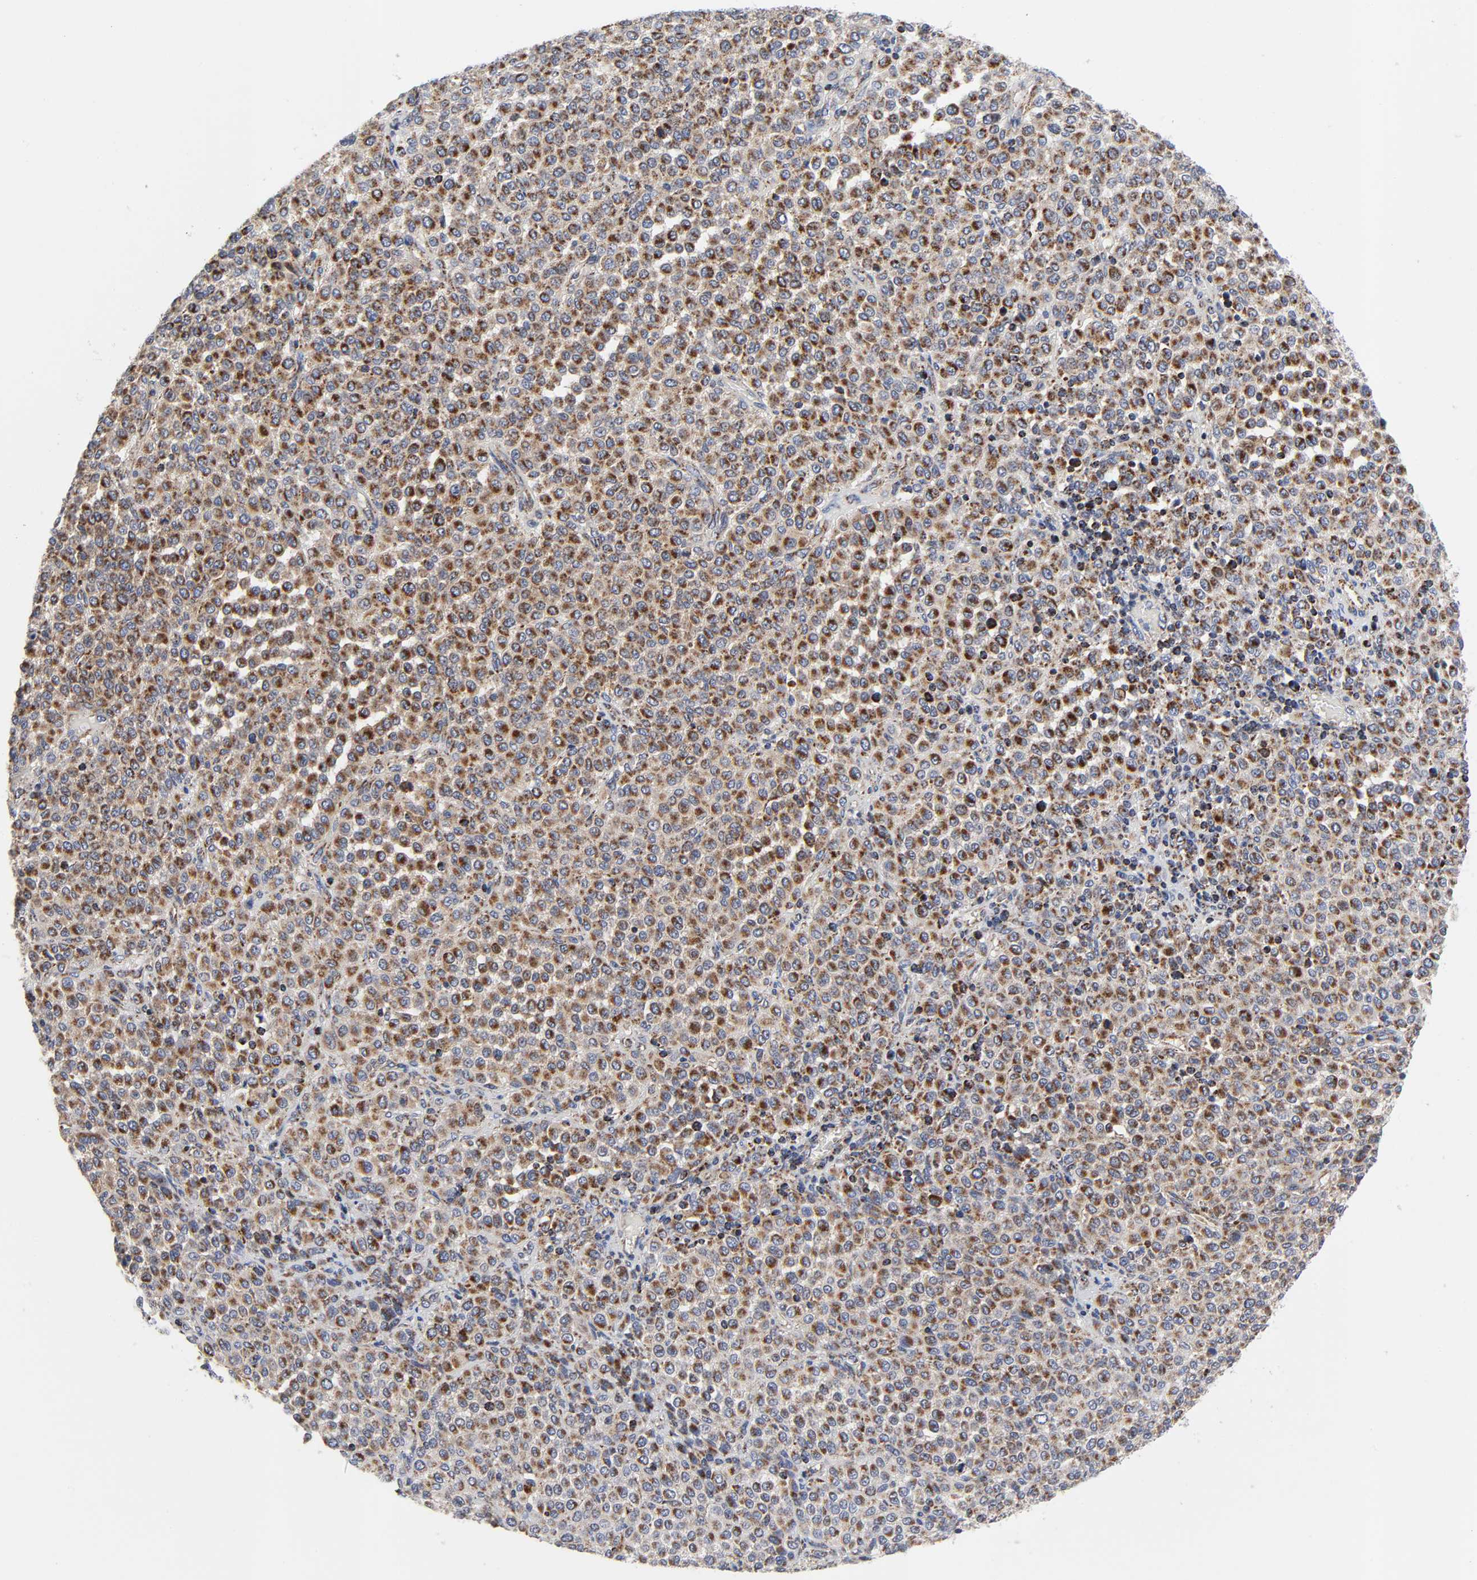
{"staining": {"intensity": "moderate", "quantity": ">75%", "location": "cytoplasmic/membranous"}, "tissue": "melanoma", "cell_type": "Tumor cells", "image_type": "cancer", "snomed": [{"axis": "morphology", "description": "Malignant melanoma, Metastatic site"}, {"axis": "topography", "description": "Pancreas"}], "caption": "Malignant melanoma (metastatic site) tissue demonstrates moderate cytoplasmic/membranous staining in about >75% of tumor cells, visualized by immunohistochemistry.", "gene": "AOPEP", "patient": {"sex": "female", "age": 30}}